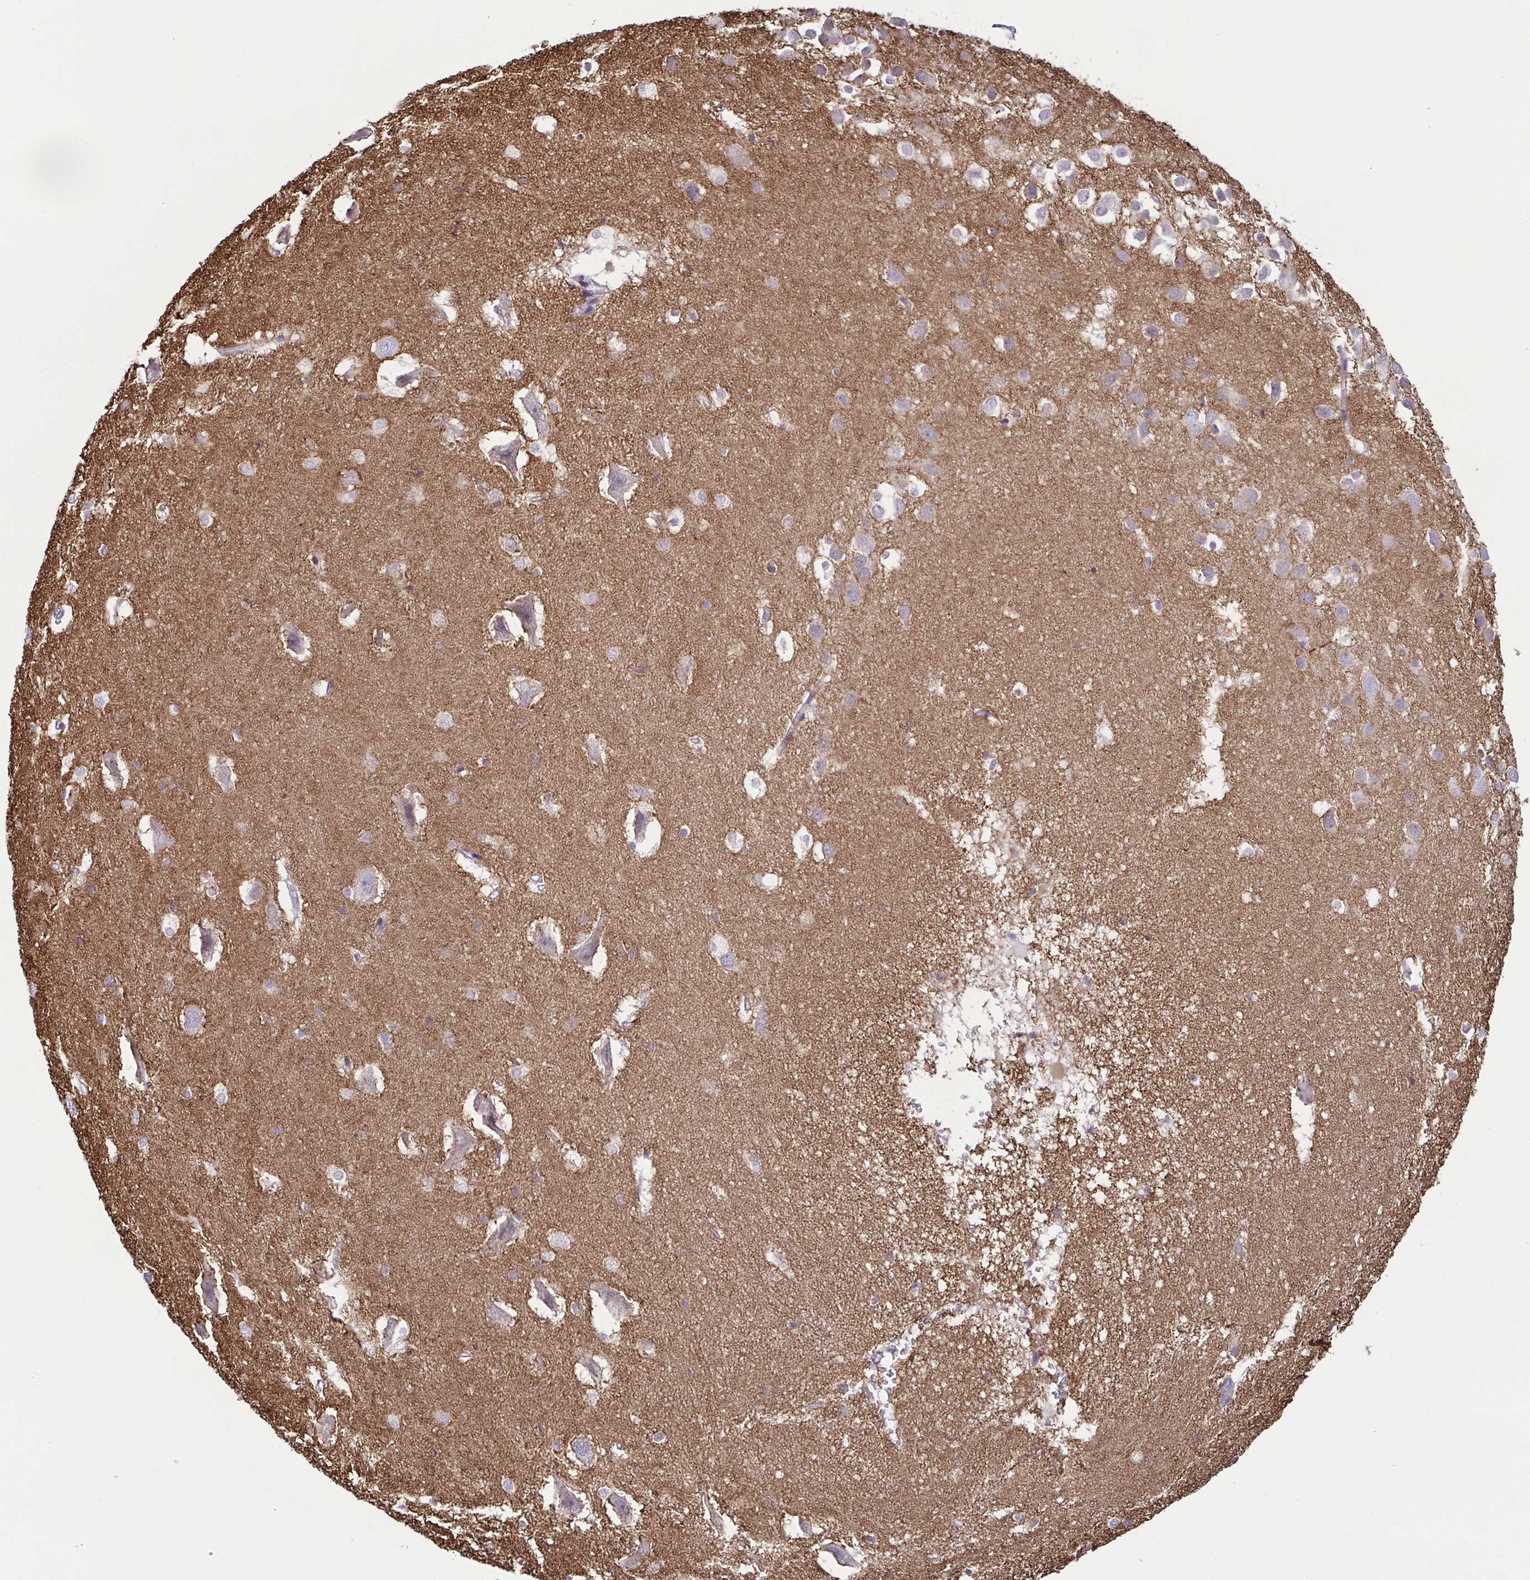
{"staining": {"intensity": "negative", "quantity": "none", "location": "none"}, "tissue": "hippocampus", "cell_type": "Glial cells", "image_type": "normal", "snomed": [{"axis": "morphology", "description": "Normal tissue, NOS"}, {"axis": "topography", "description": "Hippocampus"}], "caption": "A high-resolution micrograph shows immunohistochemistry (IHC) staining of unremarkable hippocampus, which exhibits no significant expression in glial cells.", "gene": "IRF1", "patient": {"sex": "male", "age": 26}}